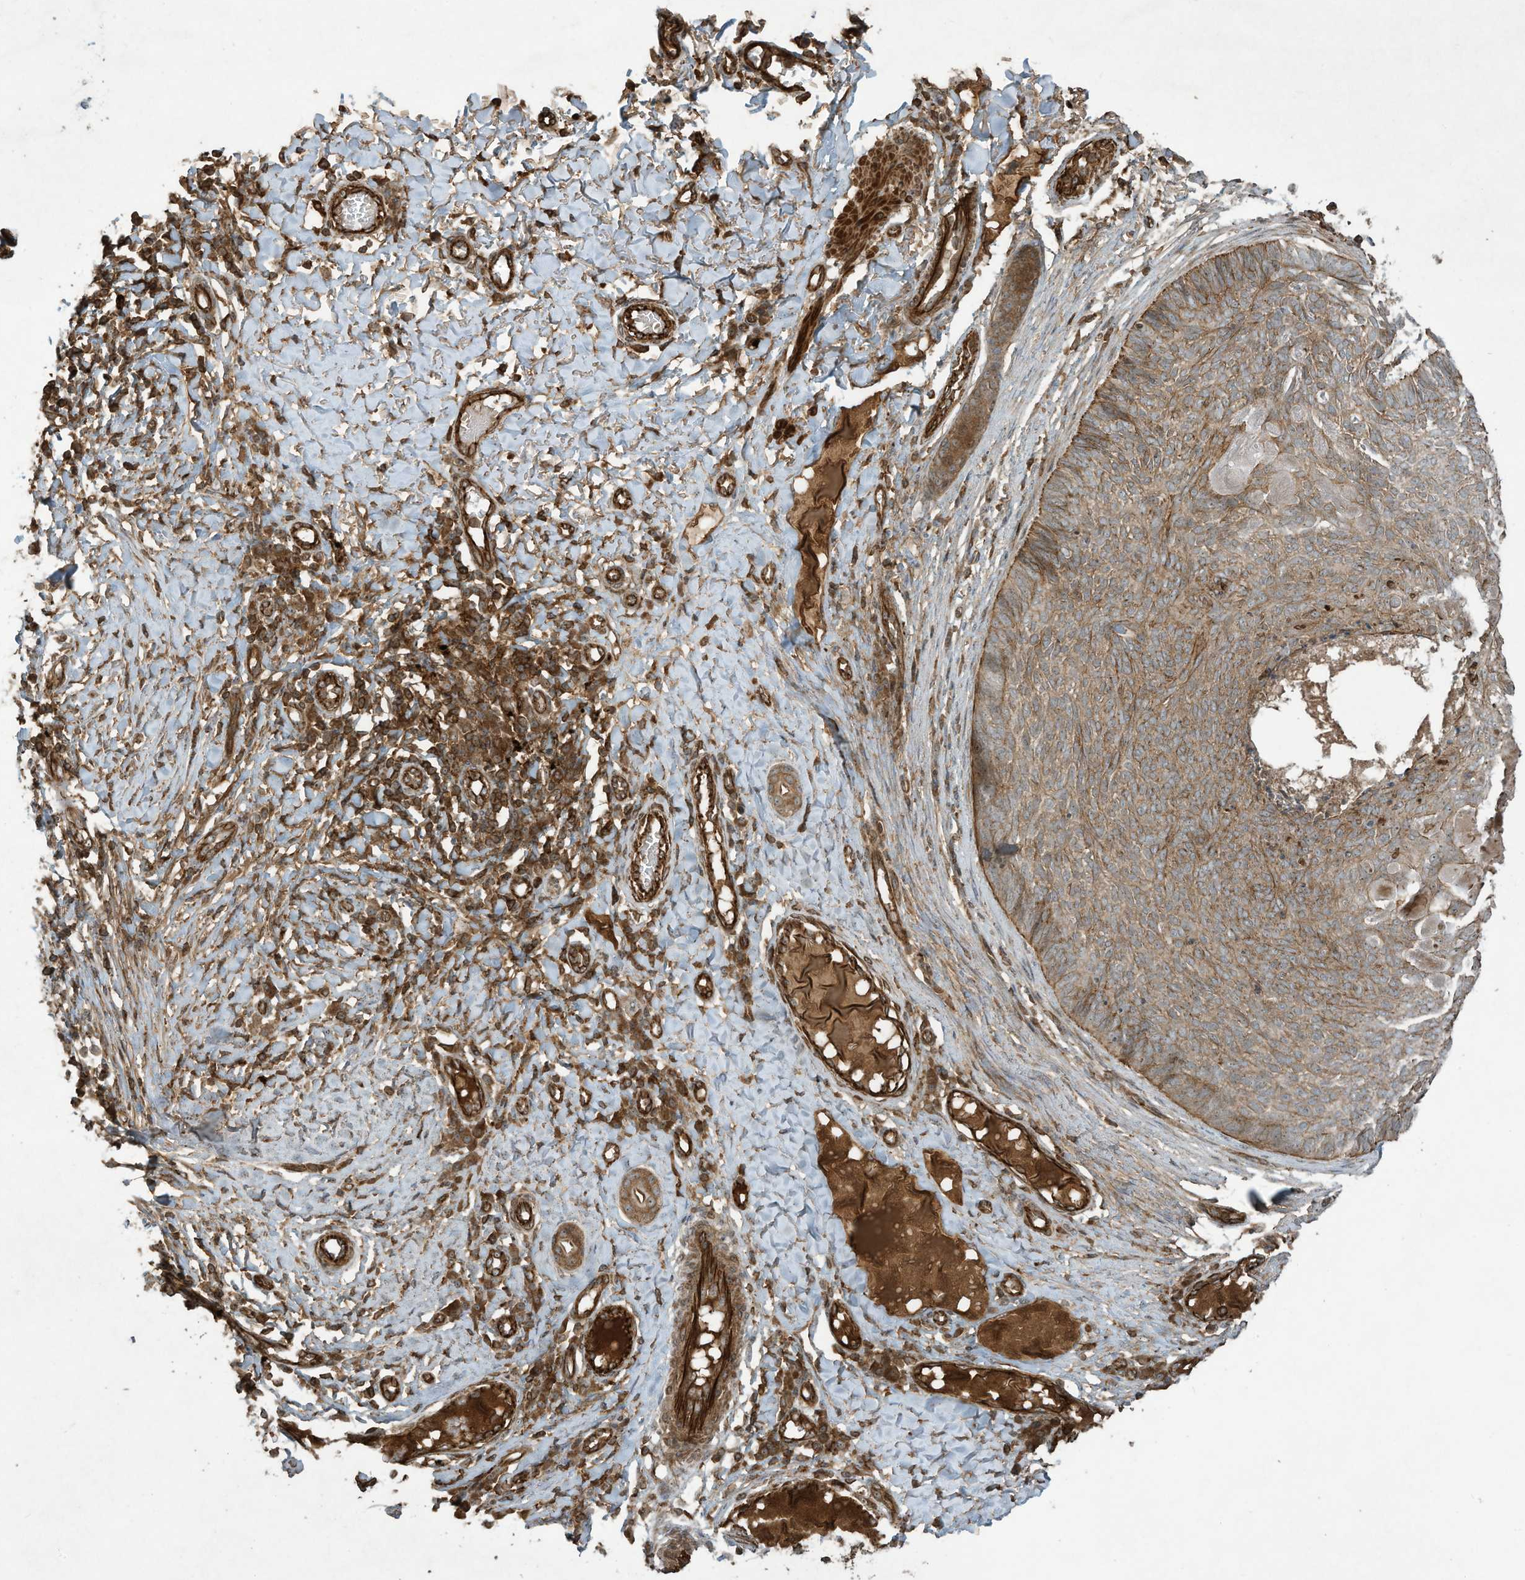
{"staining": {"intensity": "moderate", "quantity": ">75%", "location": "cytoplasmic/membranous"}, "tissue": "skin cancer", "cell_type": "Tumor cells", "image_type": "cancer", "snomed": [{"axis": "morphology", "description": "Normal tissue, NOS"}, {"axis": "morphology", "description": "Basal cell carcinoma"}, {"axis": "topography", "description": "Skin"}], "caption": "Human skin cancer (basal cell carcinoma) stained with a protein marker shows moderate staining in tumor cells.", "gene": "DDIT4", "patient": {"sex": "male", "age": 50}}